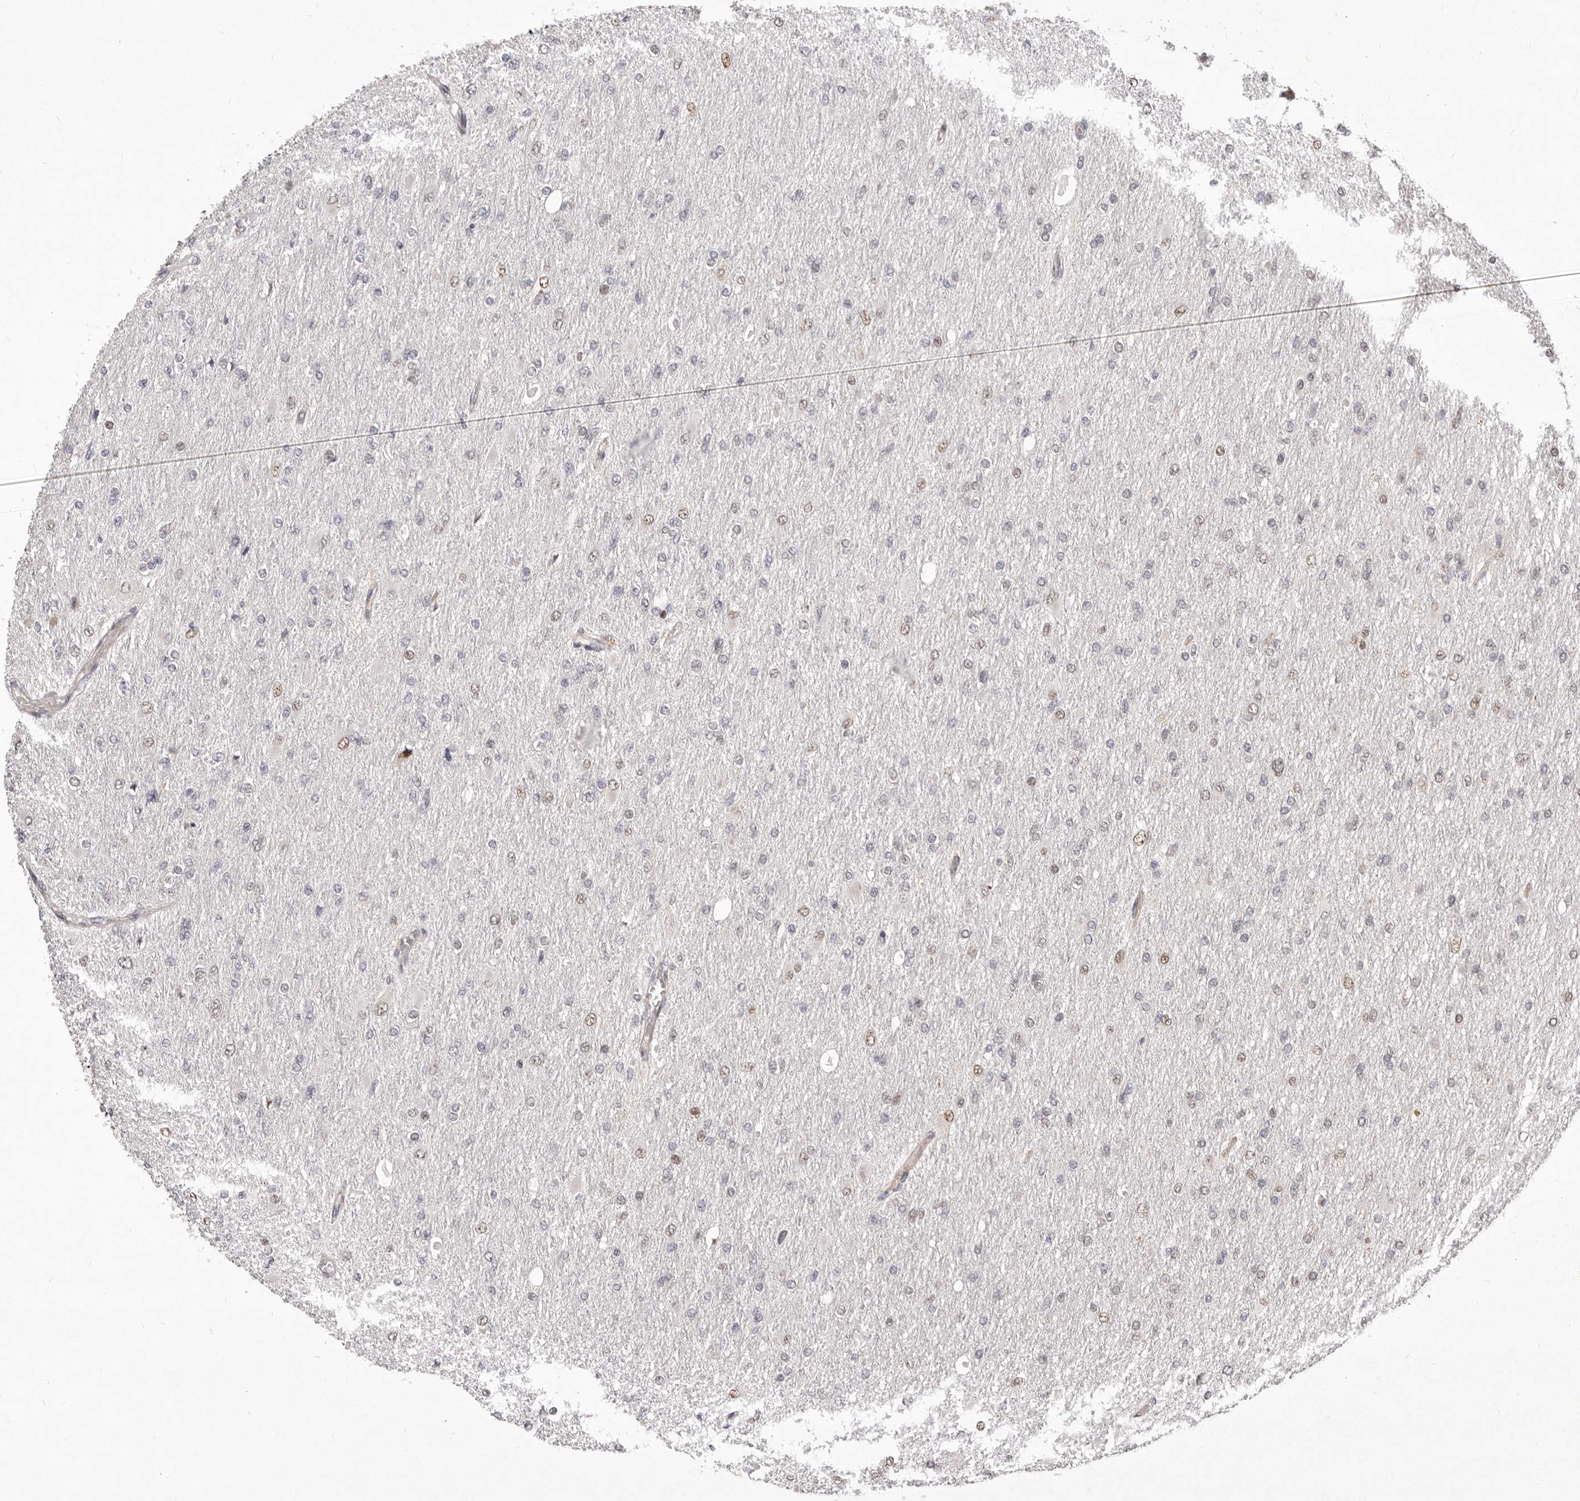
{"staining": {"intensity": "weak", "quantity": "<25%", "location": "nuclear"}, "tissue": "glioma", "cell_type": "Tumor cells", "image_type": "cancer", "snomed": [{"axis": "morphology", "description": "Glioma, malignant, High grade"}, {"axis": "topography", "description": "Cerebral cortex"}], "caption": "Immunohistochemistry histopathology image of neoplastic tissue: human malignant glioma (high-grade) stained with DAB exhibits no significant protein positivity in tumor cells.", "gene": "GLRX3", "patient": {"sex": "female", "age": 36}}